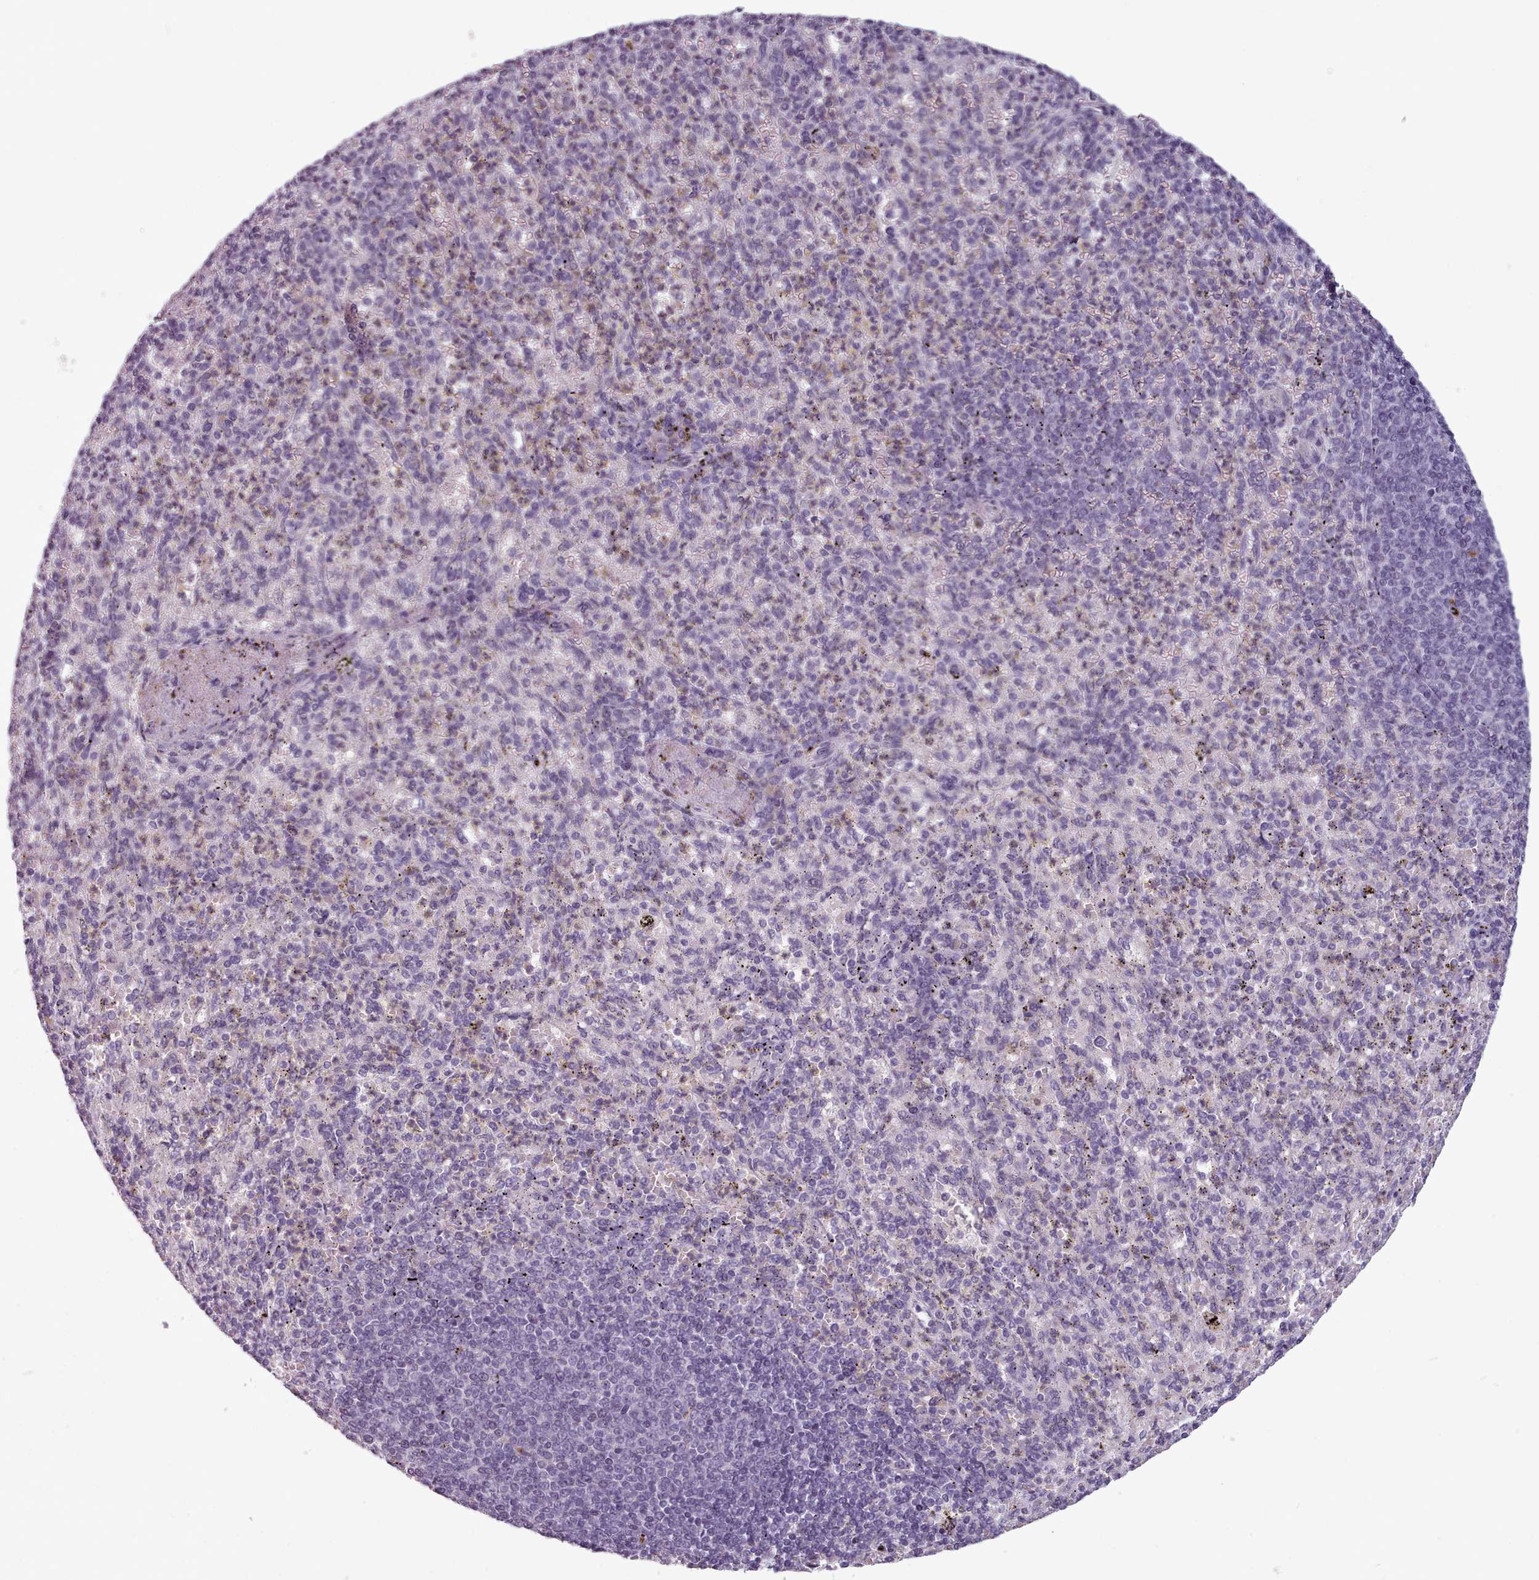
{"staining": {"intensity": "weak", "quantity": "<25%", "location": "cytoplasmic/membranous"}, "tissue": "spleen", "cell_type": "Cells in red pulp", "image_type": "normal", "snomed": [{"axis": "morphology", "description": "Normal tissue, NOS"}, {"axis": "topography", "description": "Spleen"}], "caption": "IHC histopathology image of unremarkable spleen: spleen stained with DAB demonstrates no significant protein expression in cells in red pulp. The staining is performed using DAB (3,3'-diaminobenzidine) brown chromogen with nuclei counter-stained in using hematoxylin.", "gene": "PBX4", "patient": {"sex": "female", "age": 74}}